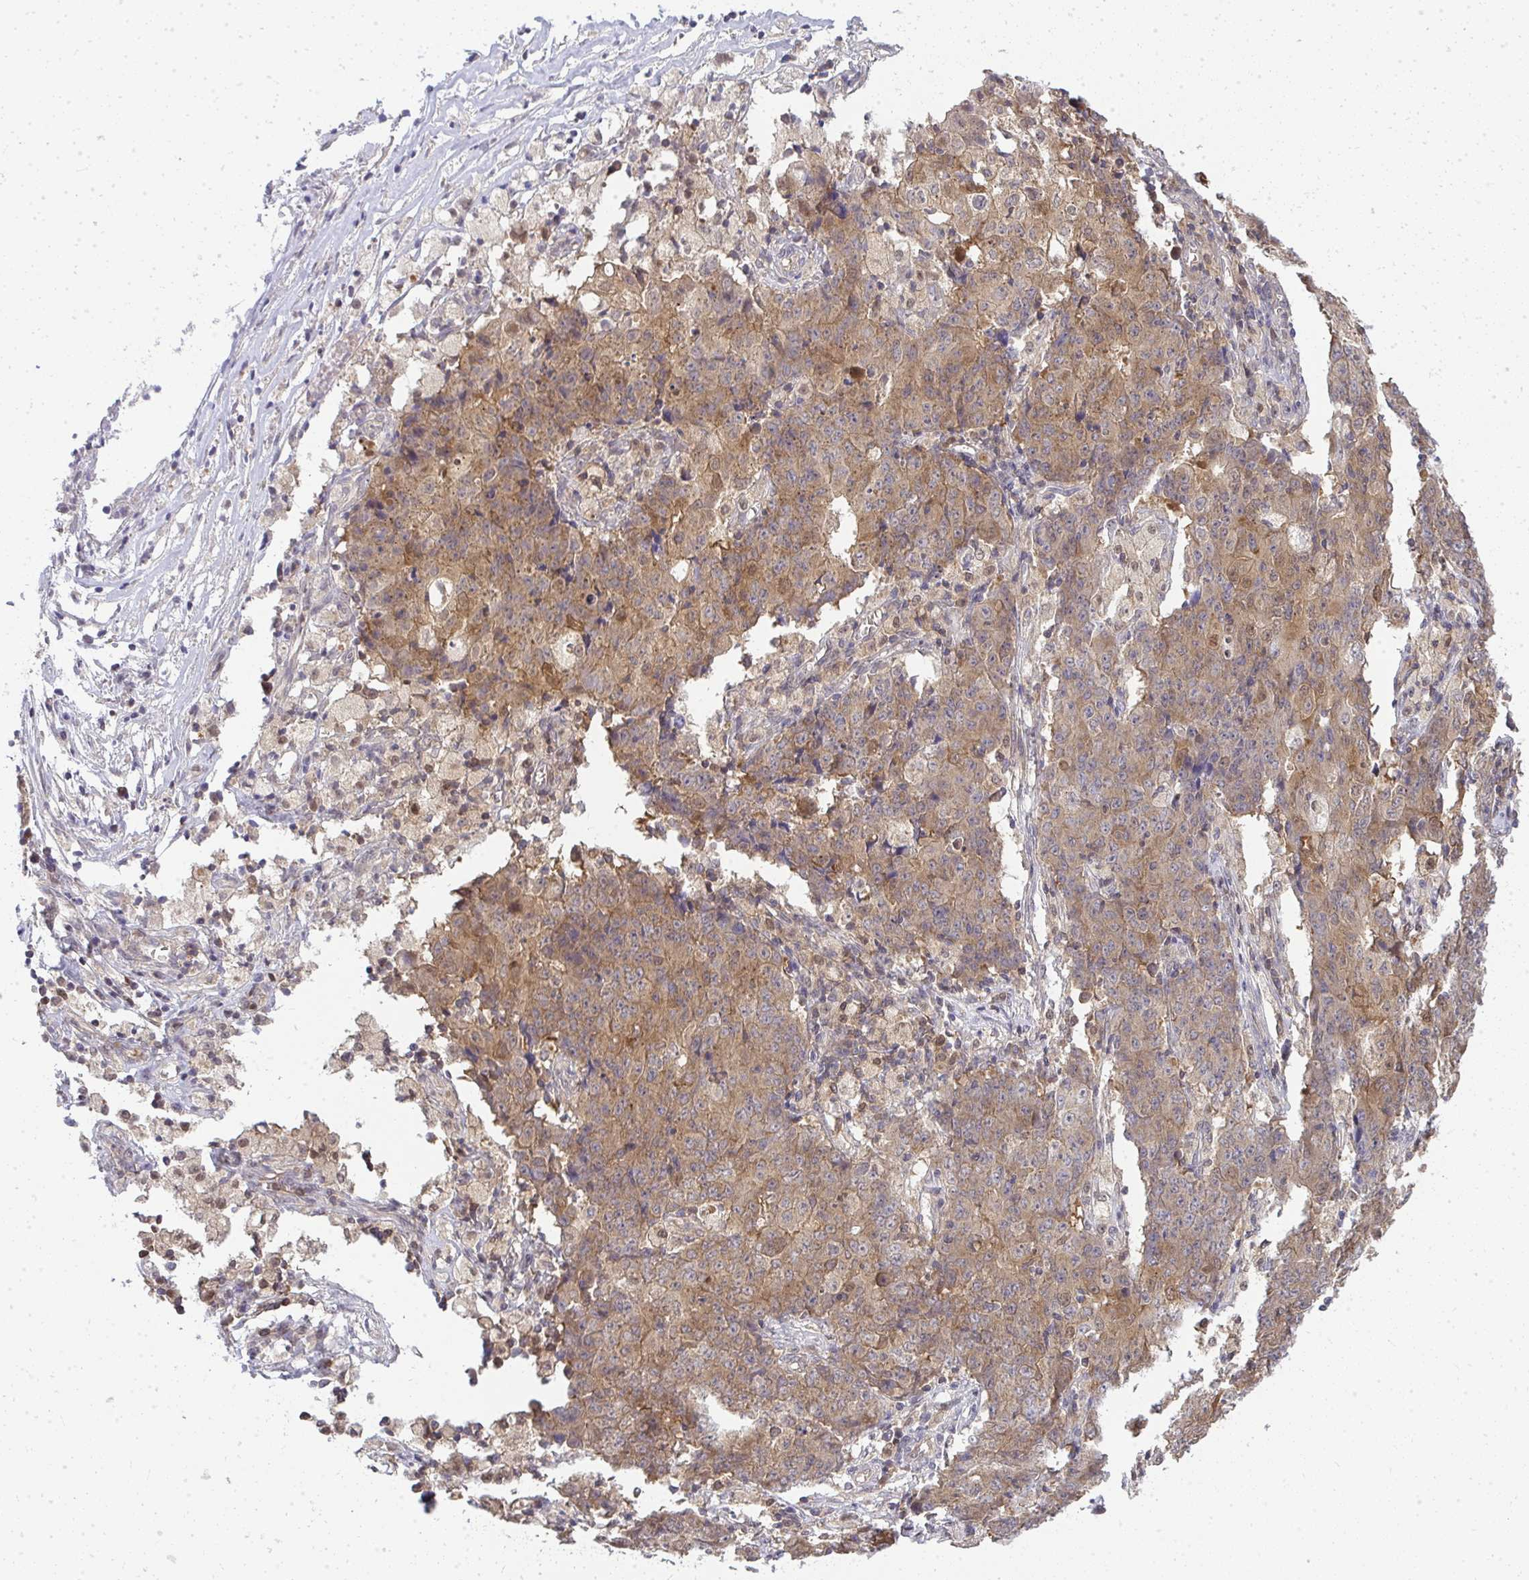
{"staining": {"intensity": "moderate", "quantity": ">75%", "location": "cytoplasmic/membranous"}, "tissue": "ovarian cancer", "cell_type": "Tumor cells", "image_type": "cancer", "snomed": [{"axis": "morphology", "description": "Carcinoma, endometroid"}, {"axis": "topography", "description": "Ovary"}], "caption": "IHC micrograph of endometroid carcinoma (ovarian) stained for a protein (brown), which reveals medium levels of moderate cytoplasmic/membranous staining in approximately >75% of tumor cells.", "gene": "HDHD2", "patient": {"sex": "female", "age": 42}}